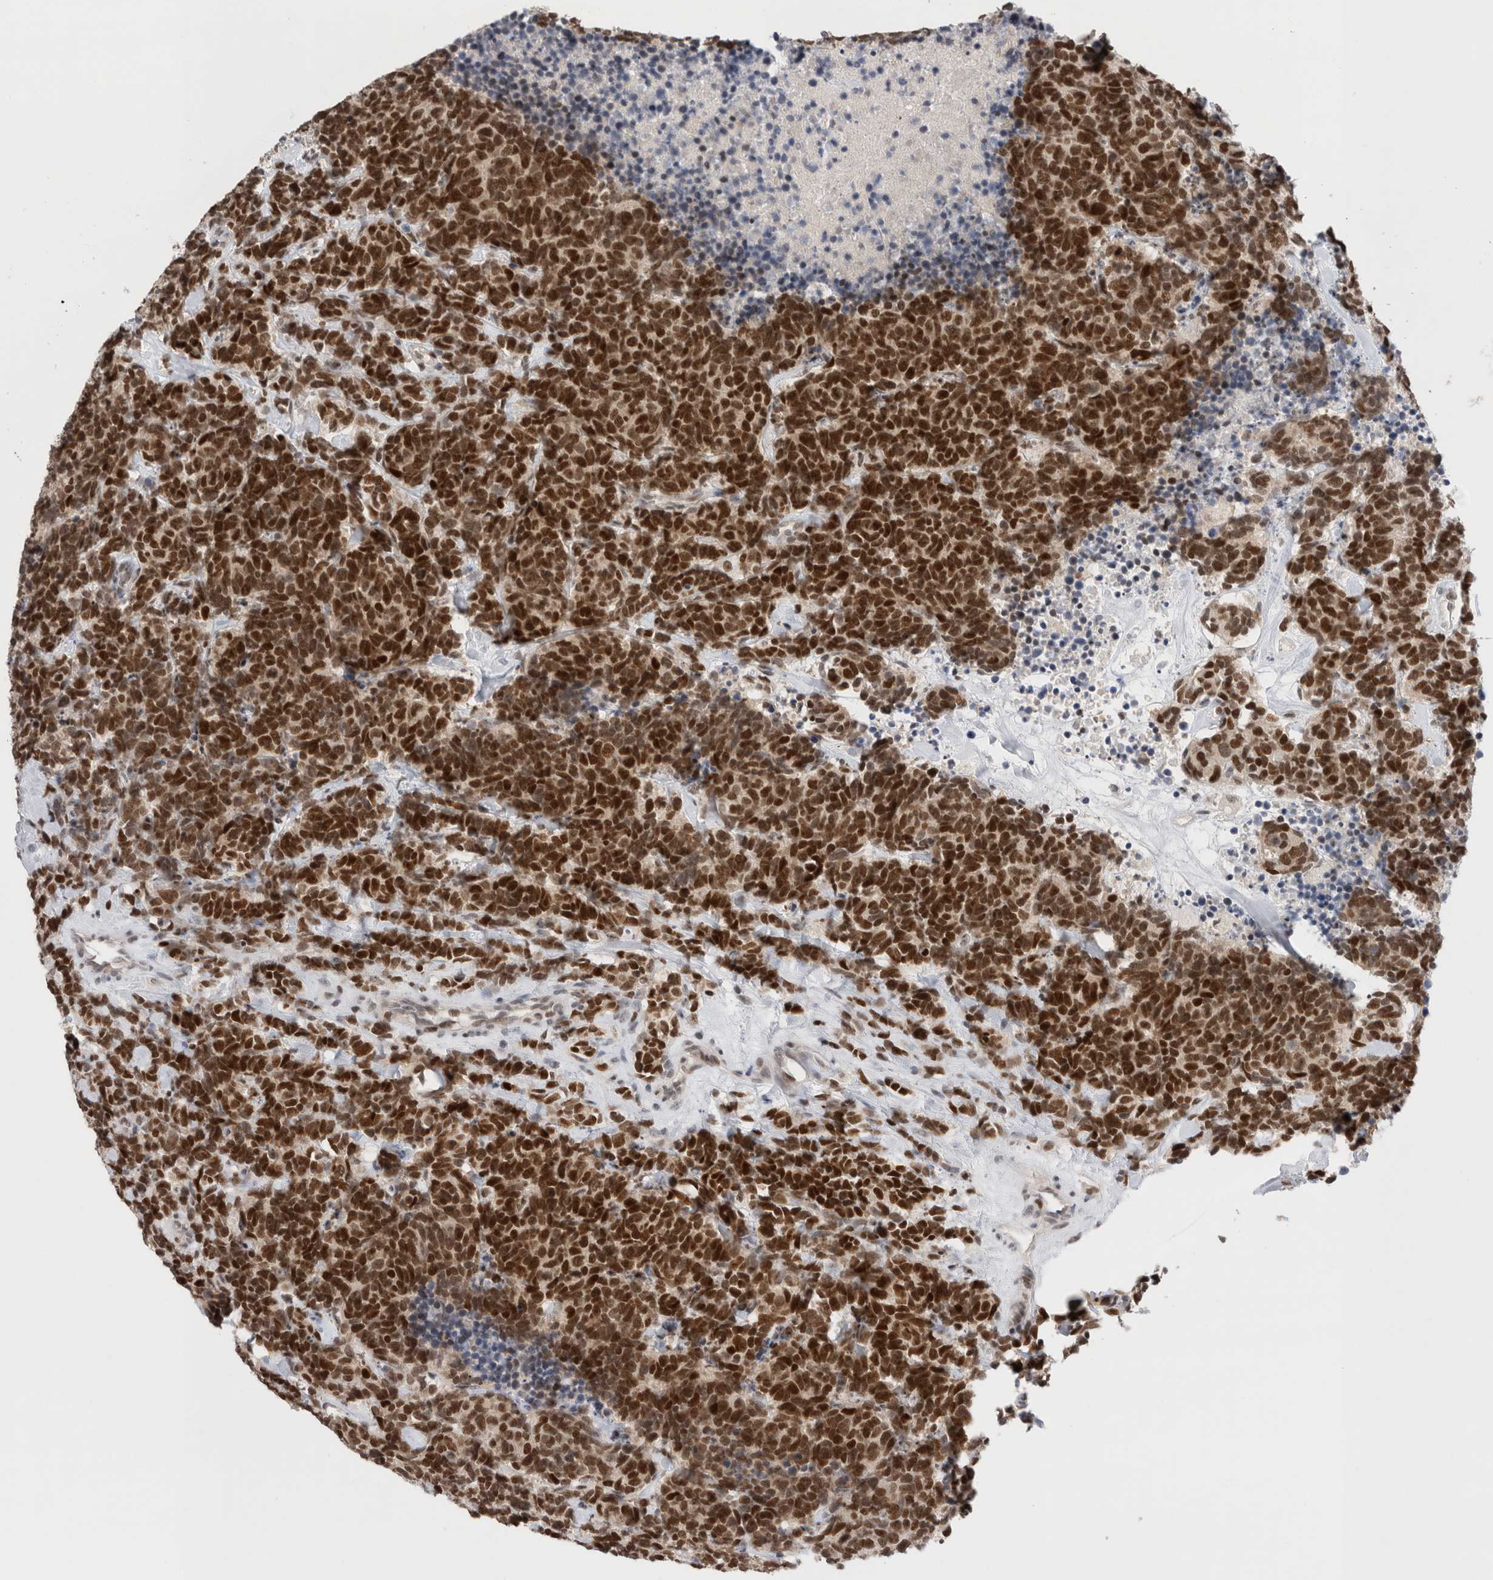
{"staining": {"intensity": "strong", "quantity": ">75%", "location": "nuclear"}, "tissue": "carcinoid", "cell_type": "Tumor cells", "image_type": "cancer", "snomed": [{"axis": "morphology", "description": "Carcinoma, NOS"}, {"axis": "morphology", "description": "Carcinoid, malignant, NOS"}, {"axis": "topography", "description": "Urinary bladder"}], "caption": "Tumor cells reveal high levels of strong nuclear staining in approximately >75% of cells in carcinoid. (DAB IHC with brightfield microscopy, high magnification).", "gene": "ZNF521", "patient": {"sex": "male", "age": 57}}